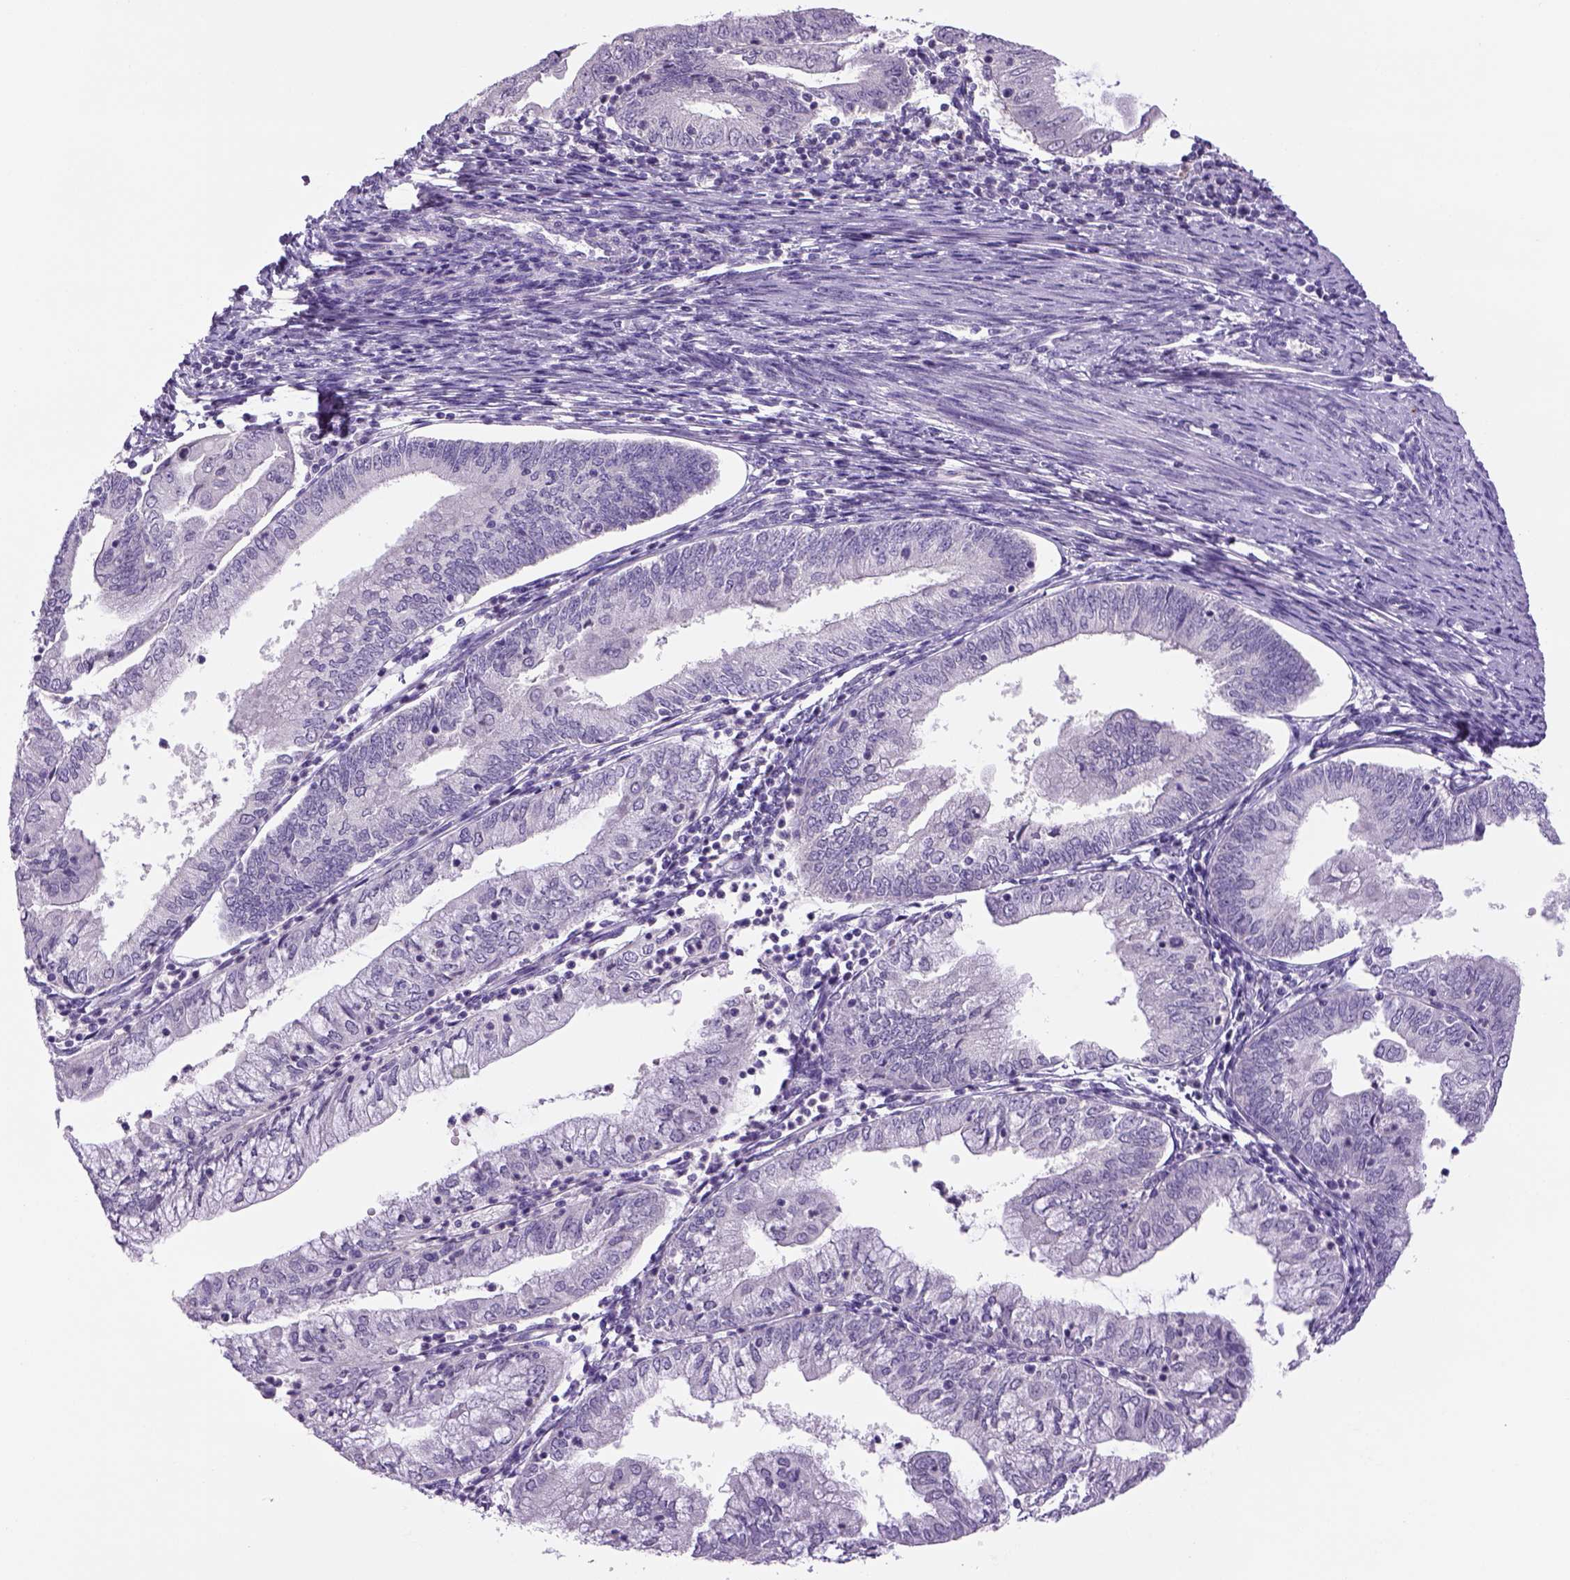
{"staining": {"intensity": "negative", "quantity": "none", "location": "none"}, "tissue": "endometrial cancer", "cell_type": "Tumor cells", "image_type": "cancer", "snomed": [{"axis": "morphology", "description": "Adenocarcinoma, NOS"}, {"axis": "topography", "description": "Endometrium"}], "caption": "Immunohistochemistry of human adenocarcinoma (endometrial) reveals no staining in tumor cells. (DAB immunohistochemistry, high magnification).", "gene": "DBH", "patient": {"sex": "female", "age": 55}}